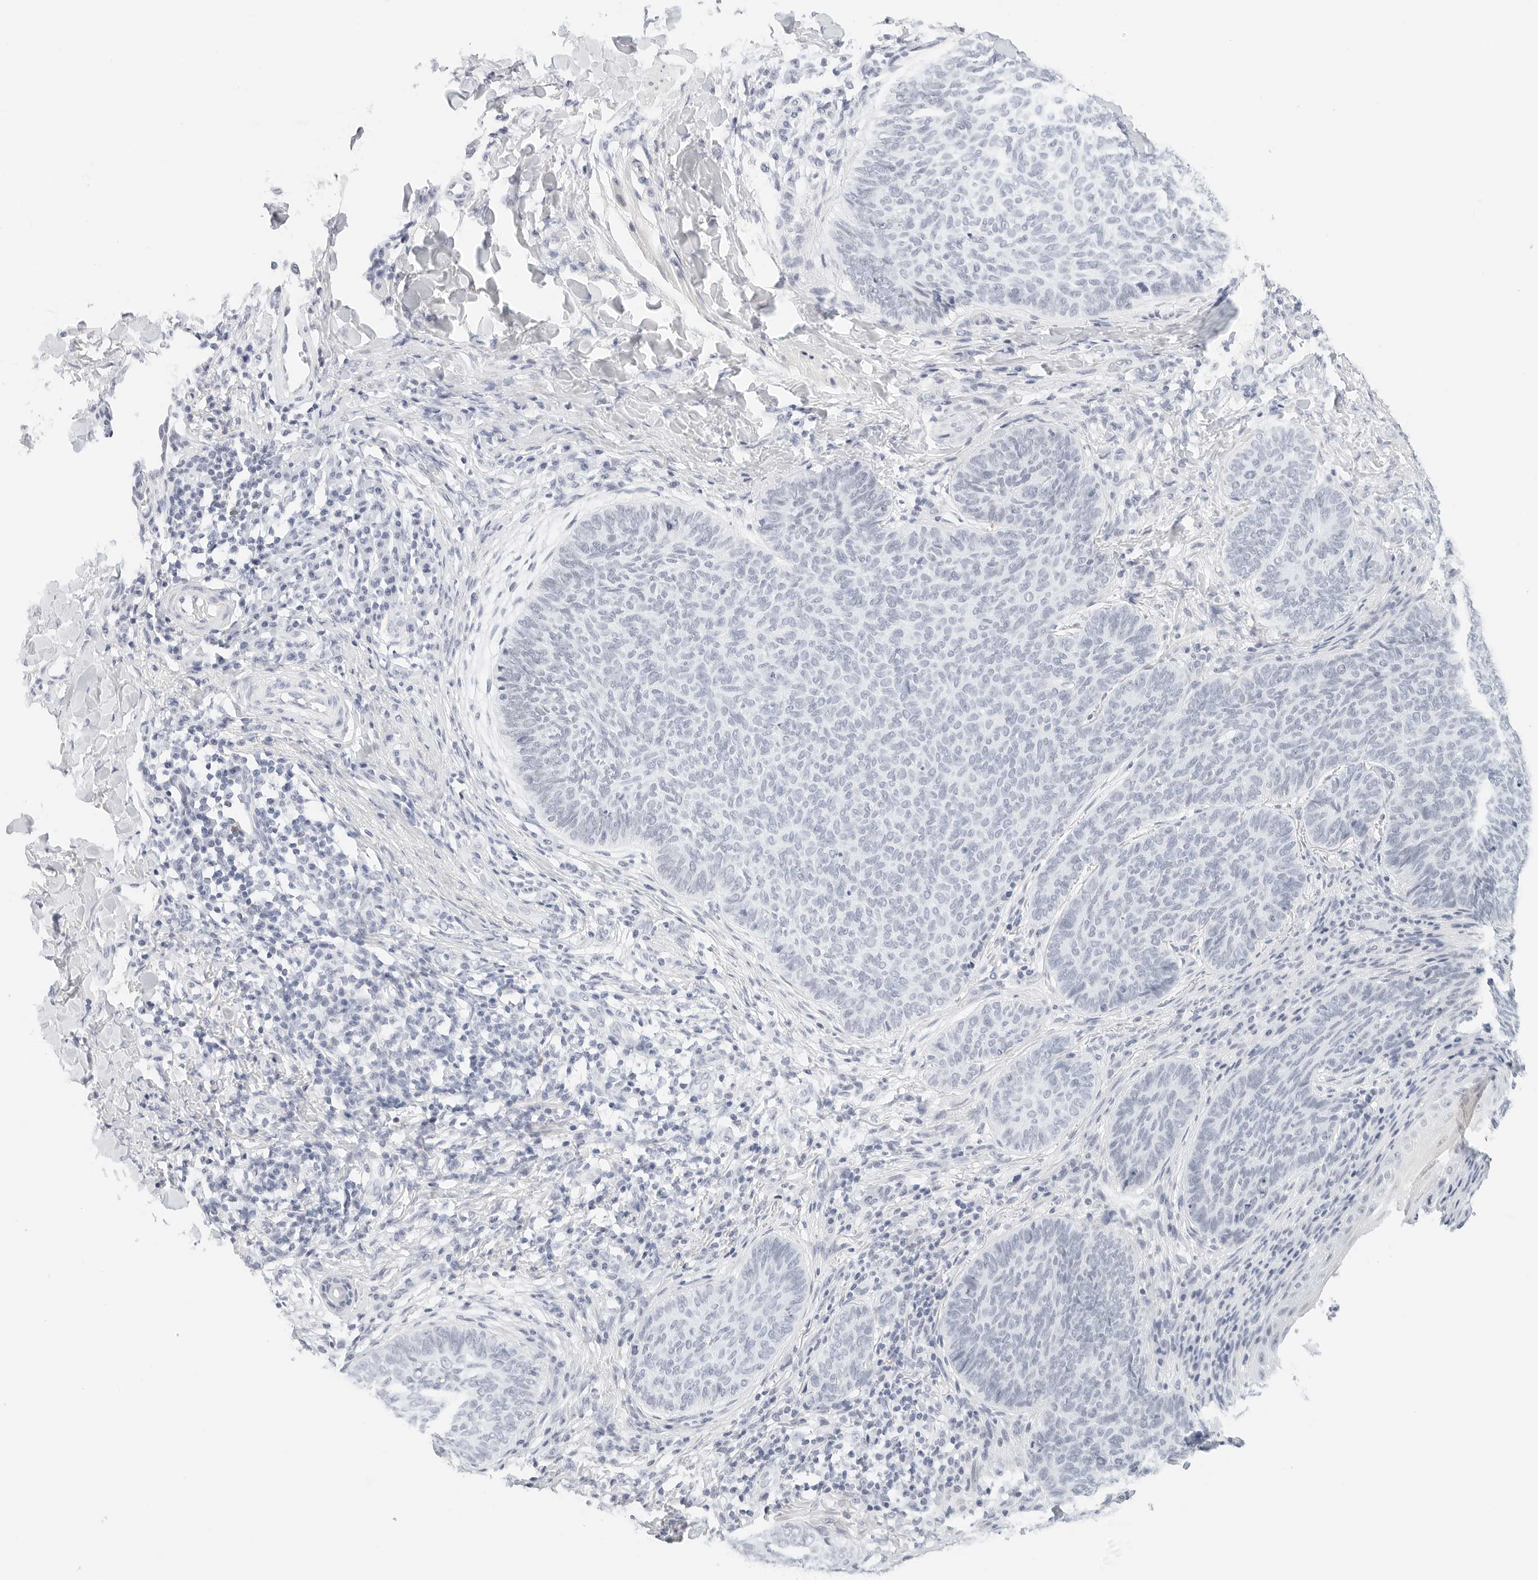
{"staining": {"intensity": "negative", "quantity": "none", "location": "none"}, "tissue": "skin cancer", "cell_type": "Tumor cells", "image_type": "cancer", "snomed": [{"axis": "morphology", "description": "Normal tissue, NOS"}, {"axis": "morphology", "description": "Basal cell carcinoma"}, {"axis": "topography", "description": "Skin"}], "caption": "IHC histopathology image of human skin basal cell carcinoma stained for a protein (brown), which exhibits no expression in tumor cells.", "gene": "CD22", "patient": {"sex": "male", "age": 50}}